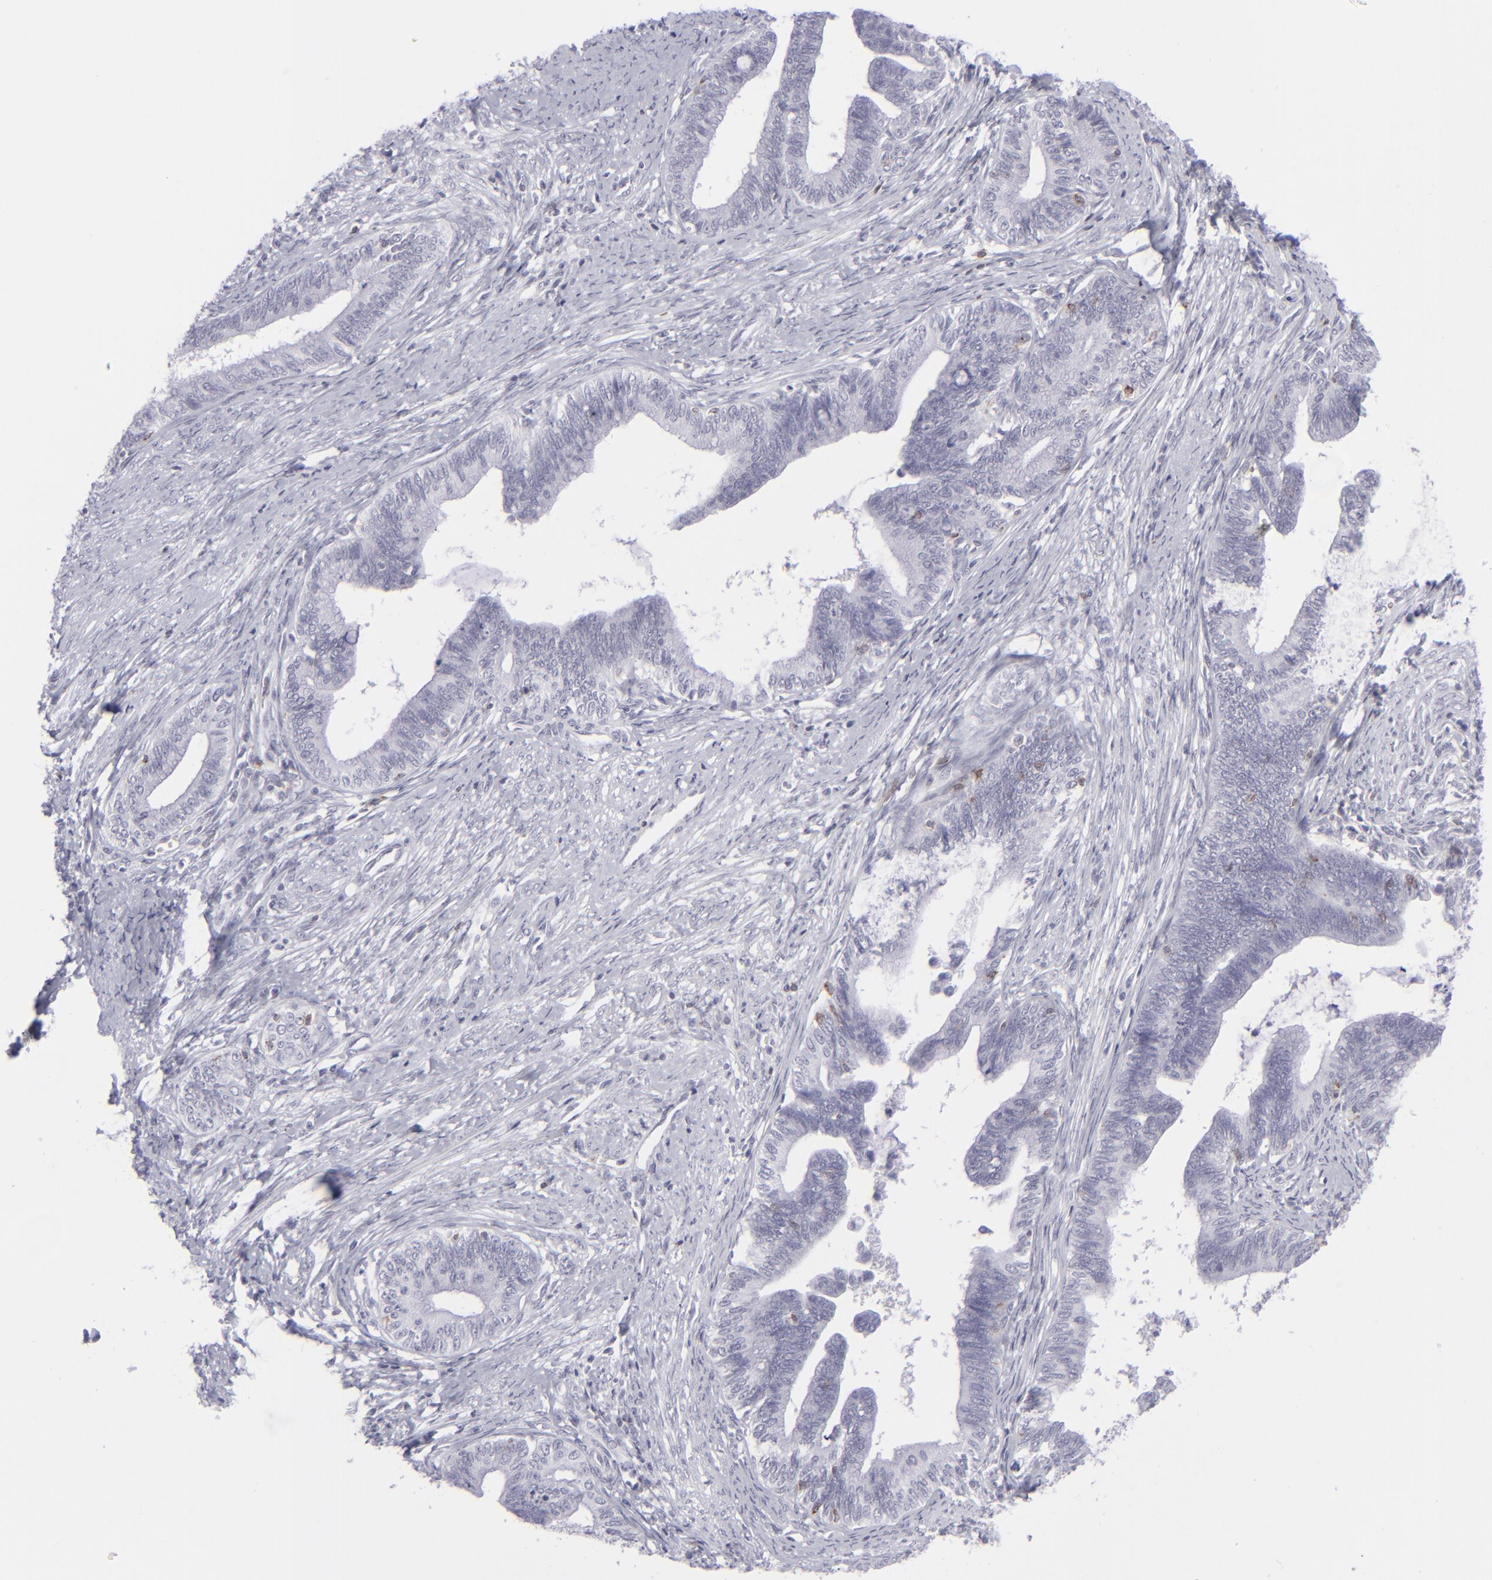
{"staining": {"intensity": "negative", "quantity": "none", "location": "none"}, "tissue": "cervical cancer", "cell_type": "Tumor cells", "image_type": "cancer", "snomed": [{"axis": "morphology", "description": "Adenocarcinoma, NOS"}, {"axis": "topography", "description": "Cervix"}], "caption": "This is an immunohistochemistry micrograph of adenocarcinoma (cervical). There is no expression in tumor cells.", "gene": "CD7", "patient": {"sex": "female", "age": 36}}